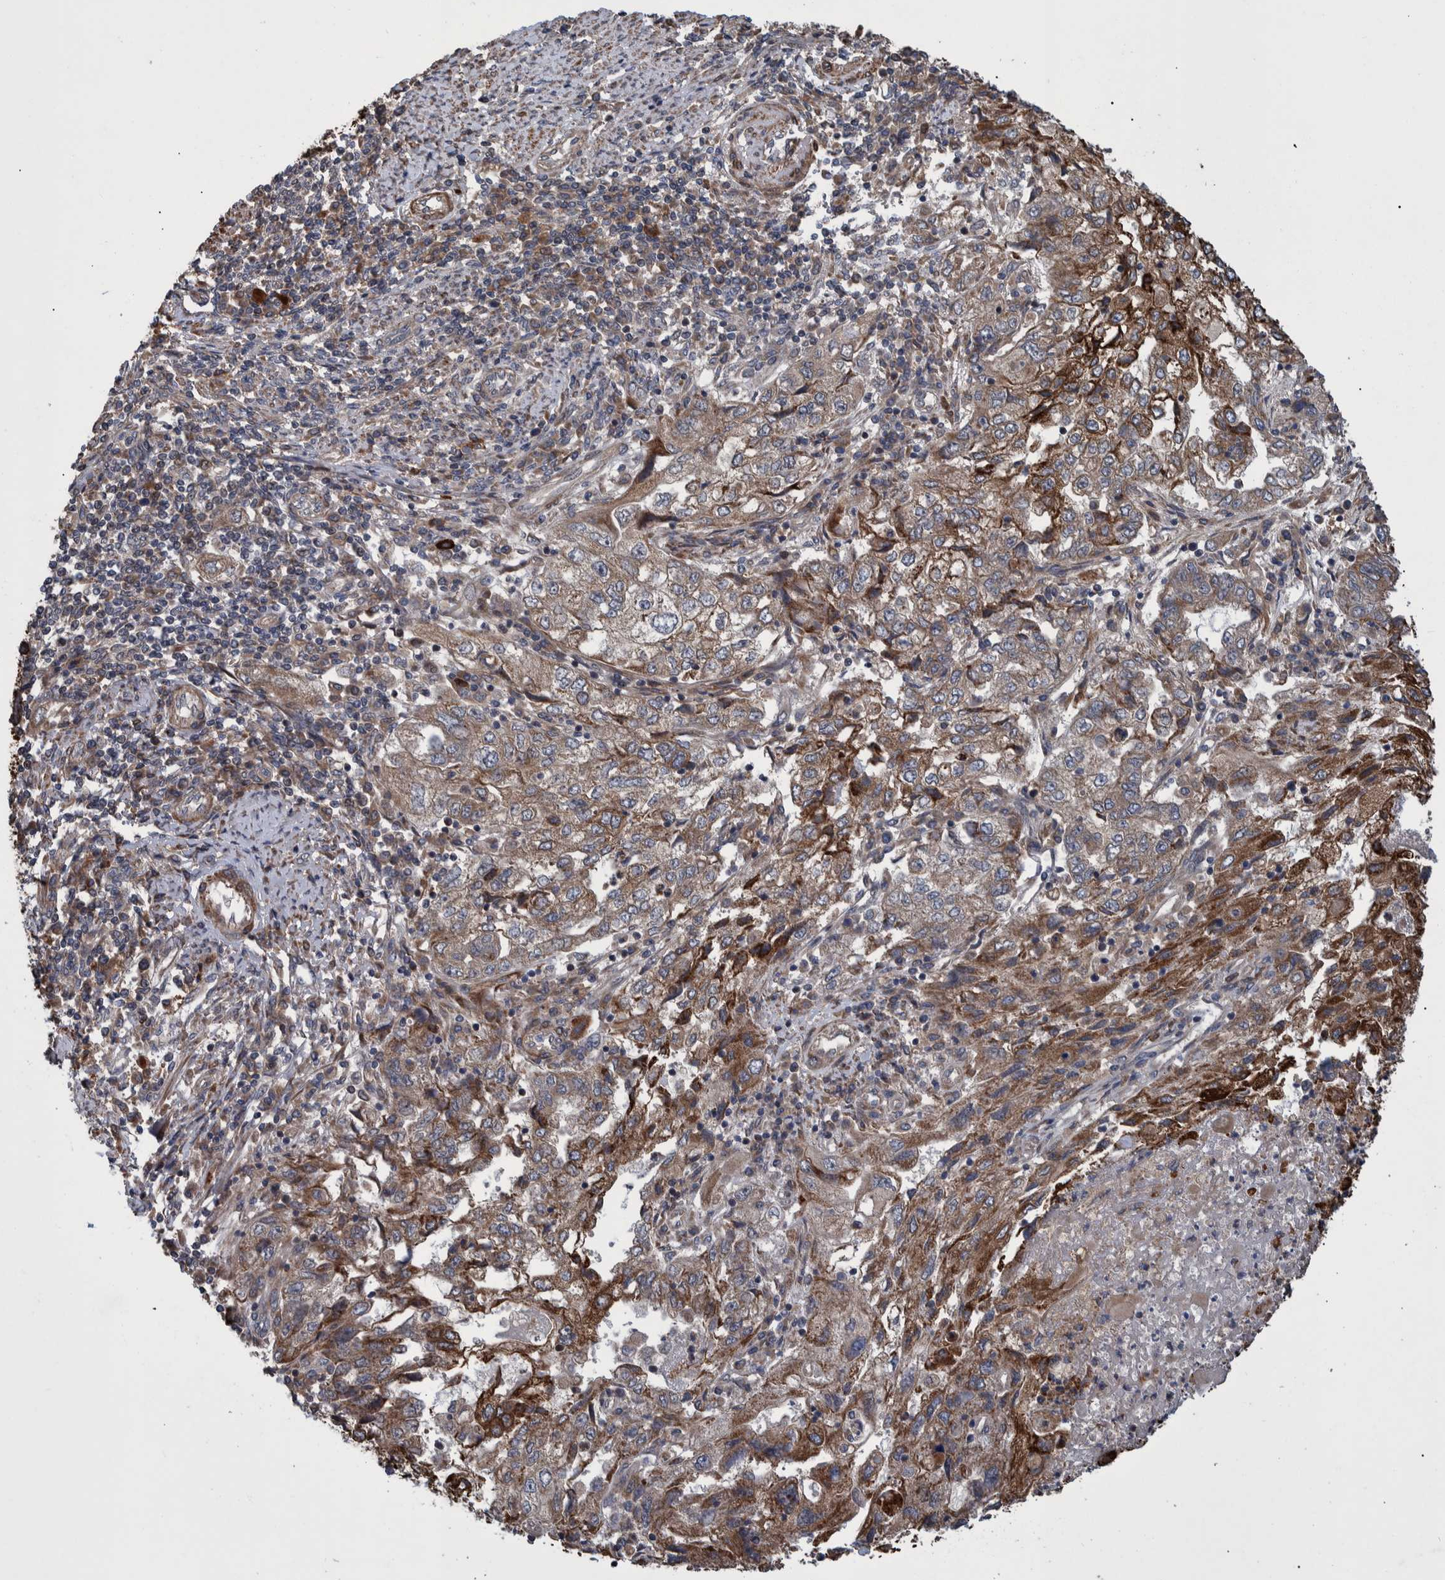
{"staining": {"intensity": "moderate", "quantity": ">75%", "location": "cytoplasmic/membranous"}, "tissue": "endometrial cancer", "cell_type": "Tumor cells", "image_type": "cancer", "snomed": [{"axis": "morphology", "description": "Adenocarcinoma, NOS"}, {"axis": "topography", "description": "Endometrium"}], "caption": "Moderate cytoplasmic/membranous staining is identified in about >75% of tumor cells in endometrial adenocarcinoma.", "gene": "B3GNTL1", "patient": {"sex": "female", "age": 49}}